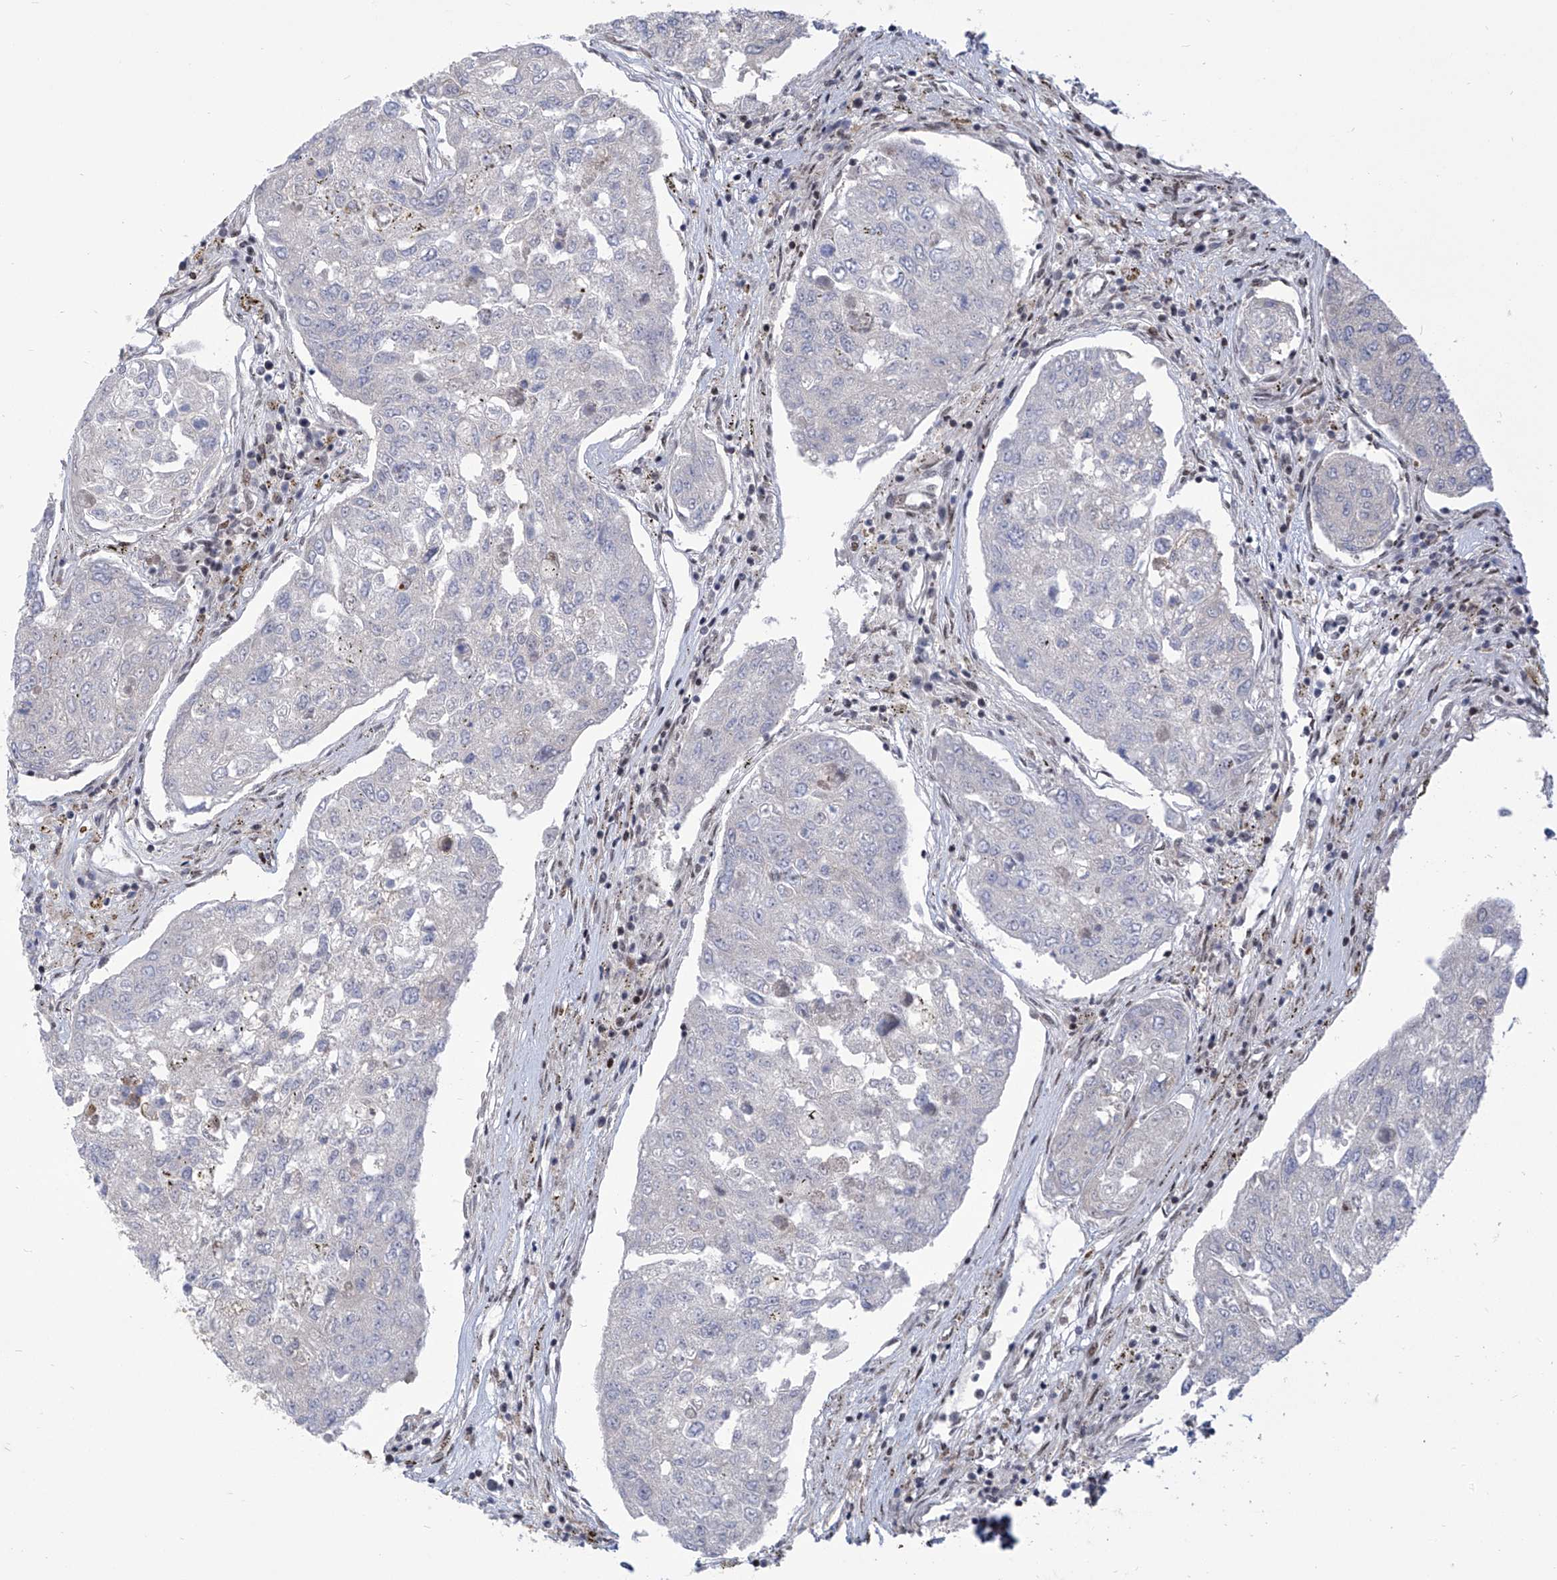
{"staining": {"intensity": "negative", "quantity": "none", "location": "none"}, "tissue": "urothelial cancer", "cell_type": "Tumor cells", "image_type": "cancer", "snomed": [{"axis": "morphology", "description": "Urothelial carcinoma, High grade"}, {"axis": "topography", "description": "Lymph node"}, {"axis": "topography", "description": "Urinary bladder"}], "caption": "The histopathology image exhibits no significant staining in tumor cells of high-grade urothelial carcinoma.", "gene": "CEP290", "patient": {"sex": "male", "age": 51}}